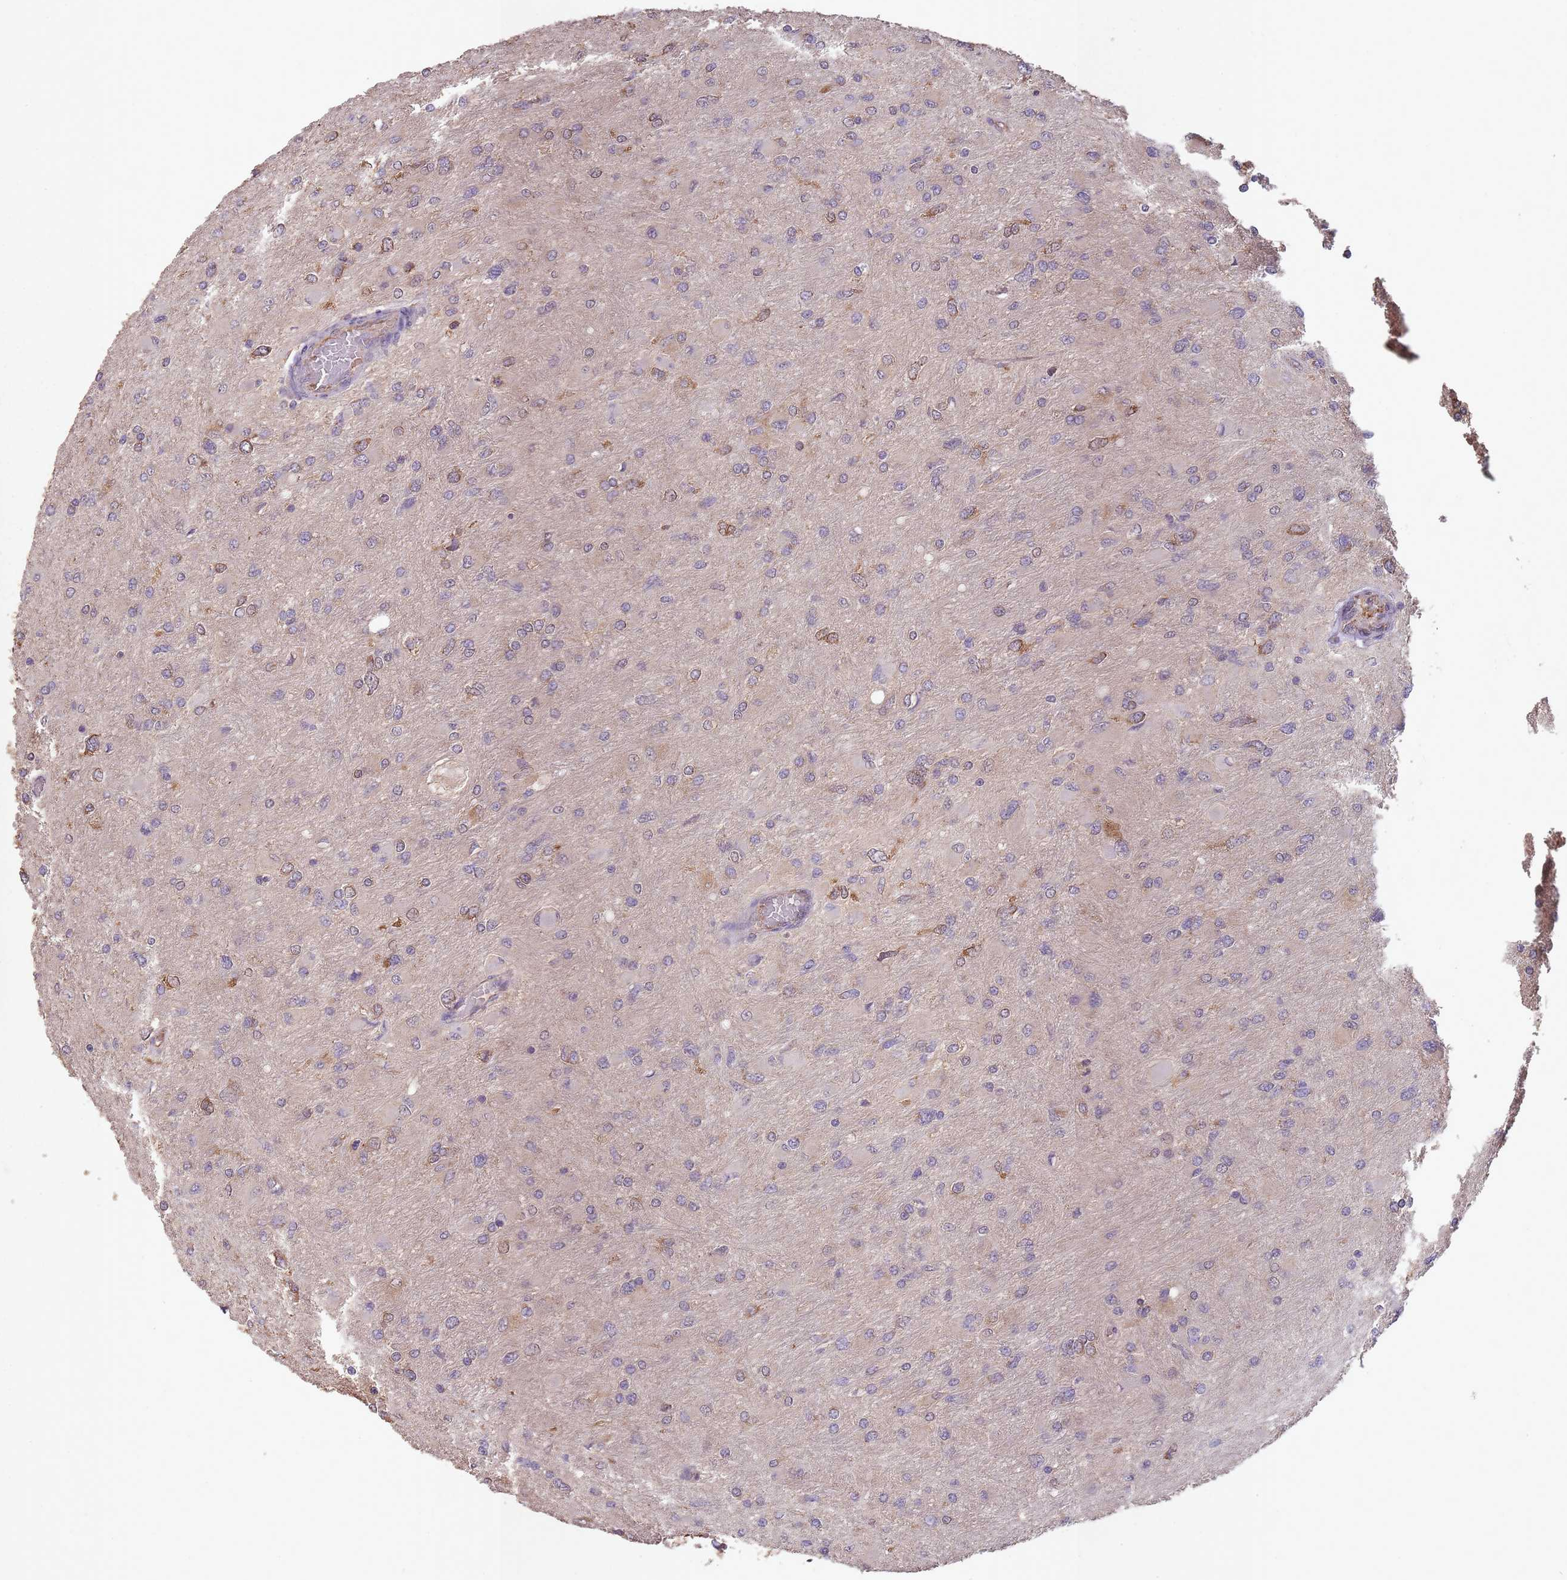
{"staining": {"intensity": "weak", "quantity": "<25%", "location": "cytoplasmic/membranous"}, "tissue": "glioma", "cell_type": "Tumor cells", "image_type": "cancer", "snomed": [{"axis": "morphology", "description": "Glioma, malignant, High grade"}, {"axis": "topography", "description": "Cerebral cortex"}], "caption": "This is a image of immunohistochemistry staining of malignant glioma (high-grade), which shows no staining in tumor cells.", "gene": "SANBR", "patient": {"sex": "female", "age": 36}}